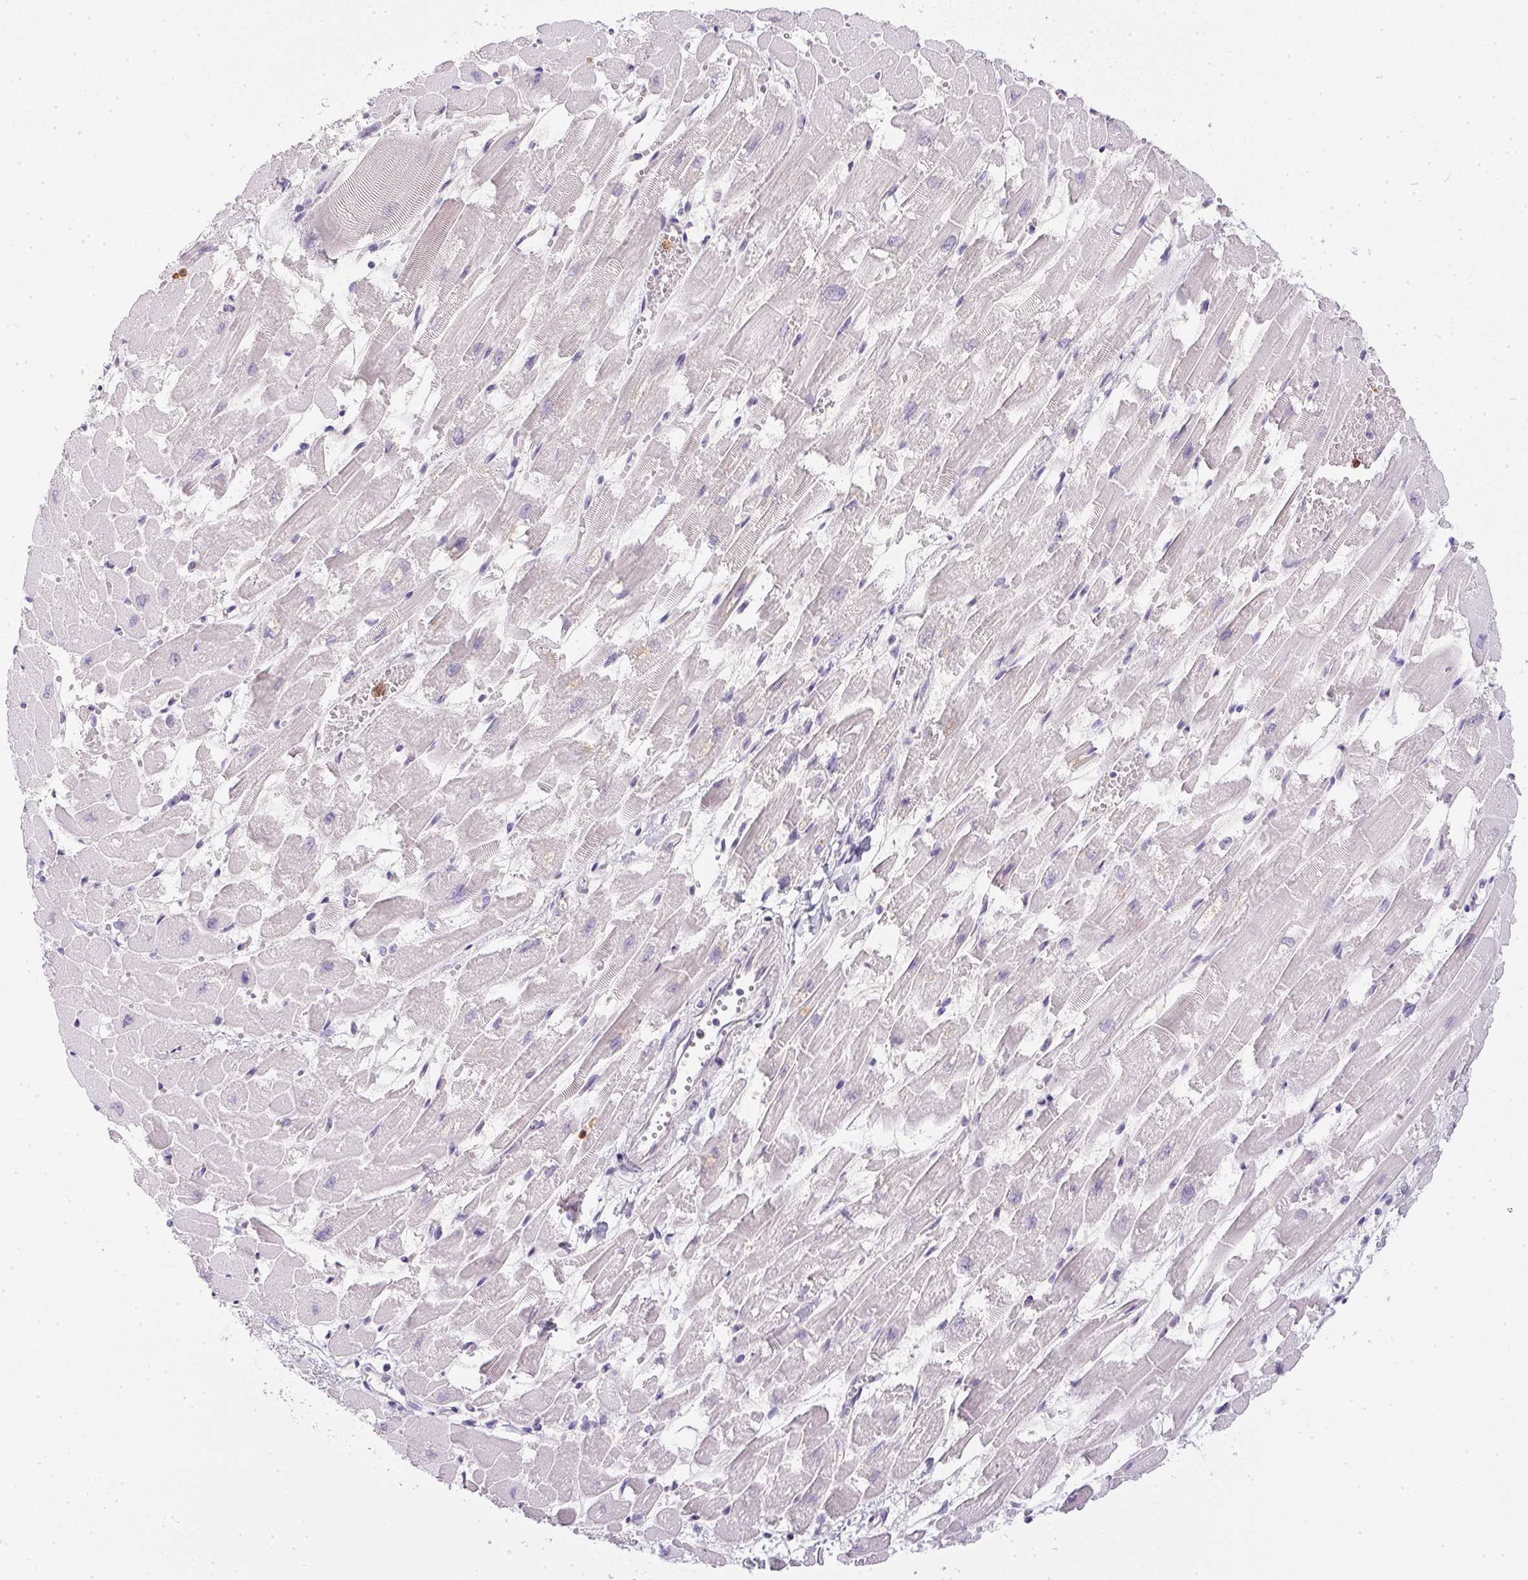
{"staining": {"intensity": "negative", "quantity": "none", "location": "none"}, "tissue": "heart muscle", "cell_type": "Cardiomyocytes", "image_type": "normal", "snomed": [{"axis": "morphology", "description": "Normal tissue, NOS"}, {"axis": "topography", "description": "Heart"}], "caption": "Cardiomyocytes show no significant protein expression in unremarkable heart muscle.", "gene": "DNAJC5G", "patient": {"sex": "female", "age": 52}}